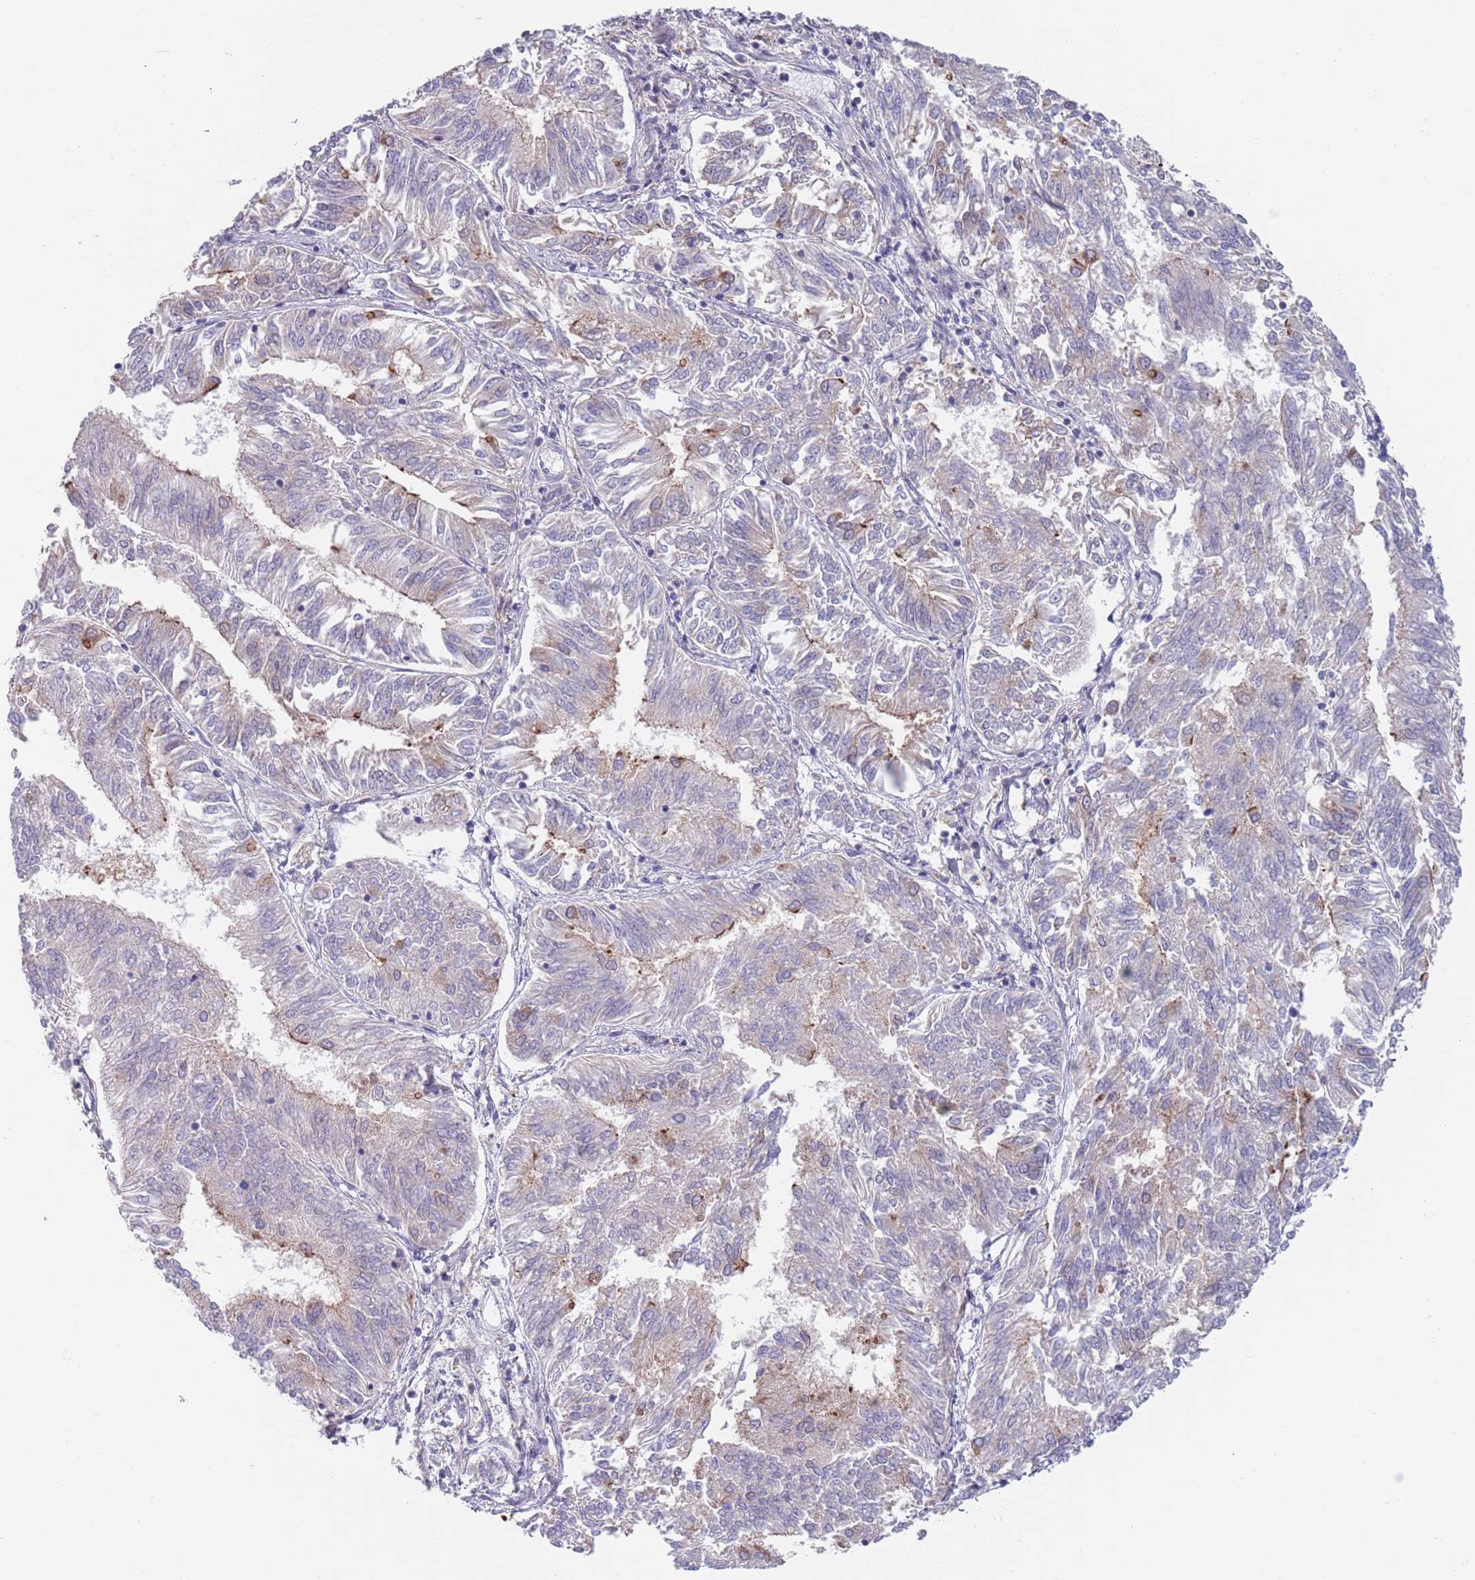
{"staining": {"intensity": "weak", "quantity": "<25%", "location": "cytoplasmic/membranous"}, "tissue": "endometrial cancer", "cell_type": "Tumor cells", "image_type": "cancer", "snomed": [{"axis": "morphology", "description": "Adenocarcinoma, NOS"}, {"axis": "topography", "description": "Endometrium"}], "caption": "DAB (3,3'-diaminobenzidine) immunohistochemical staining of human endometrial adenocarcinoma displays no significant positivity in tumor cells.", "gene": "APPL2", "patient": {"sex": "female", "age": 58}}